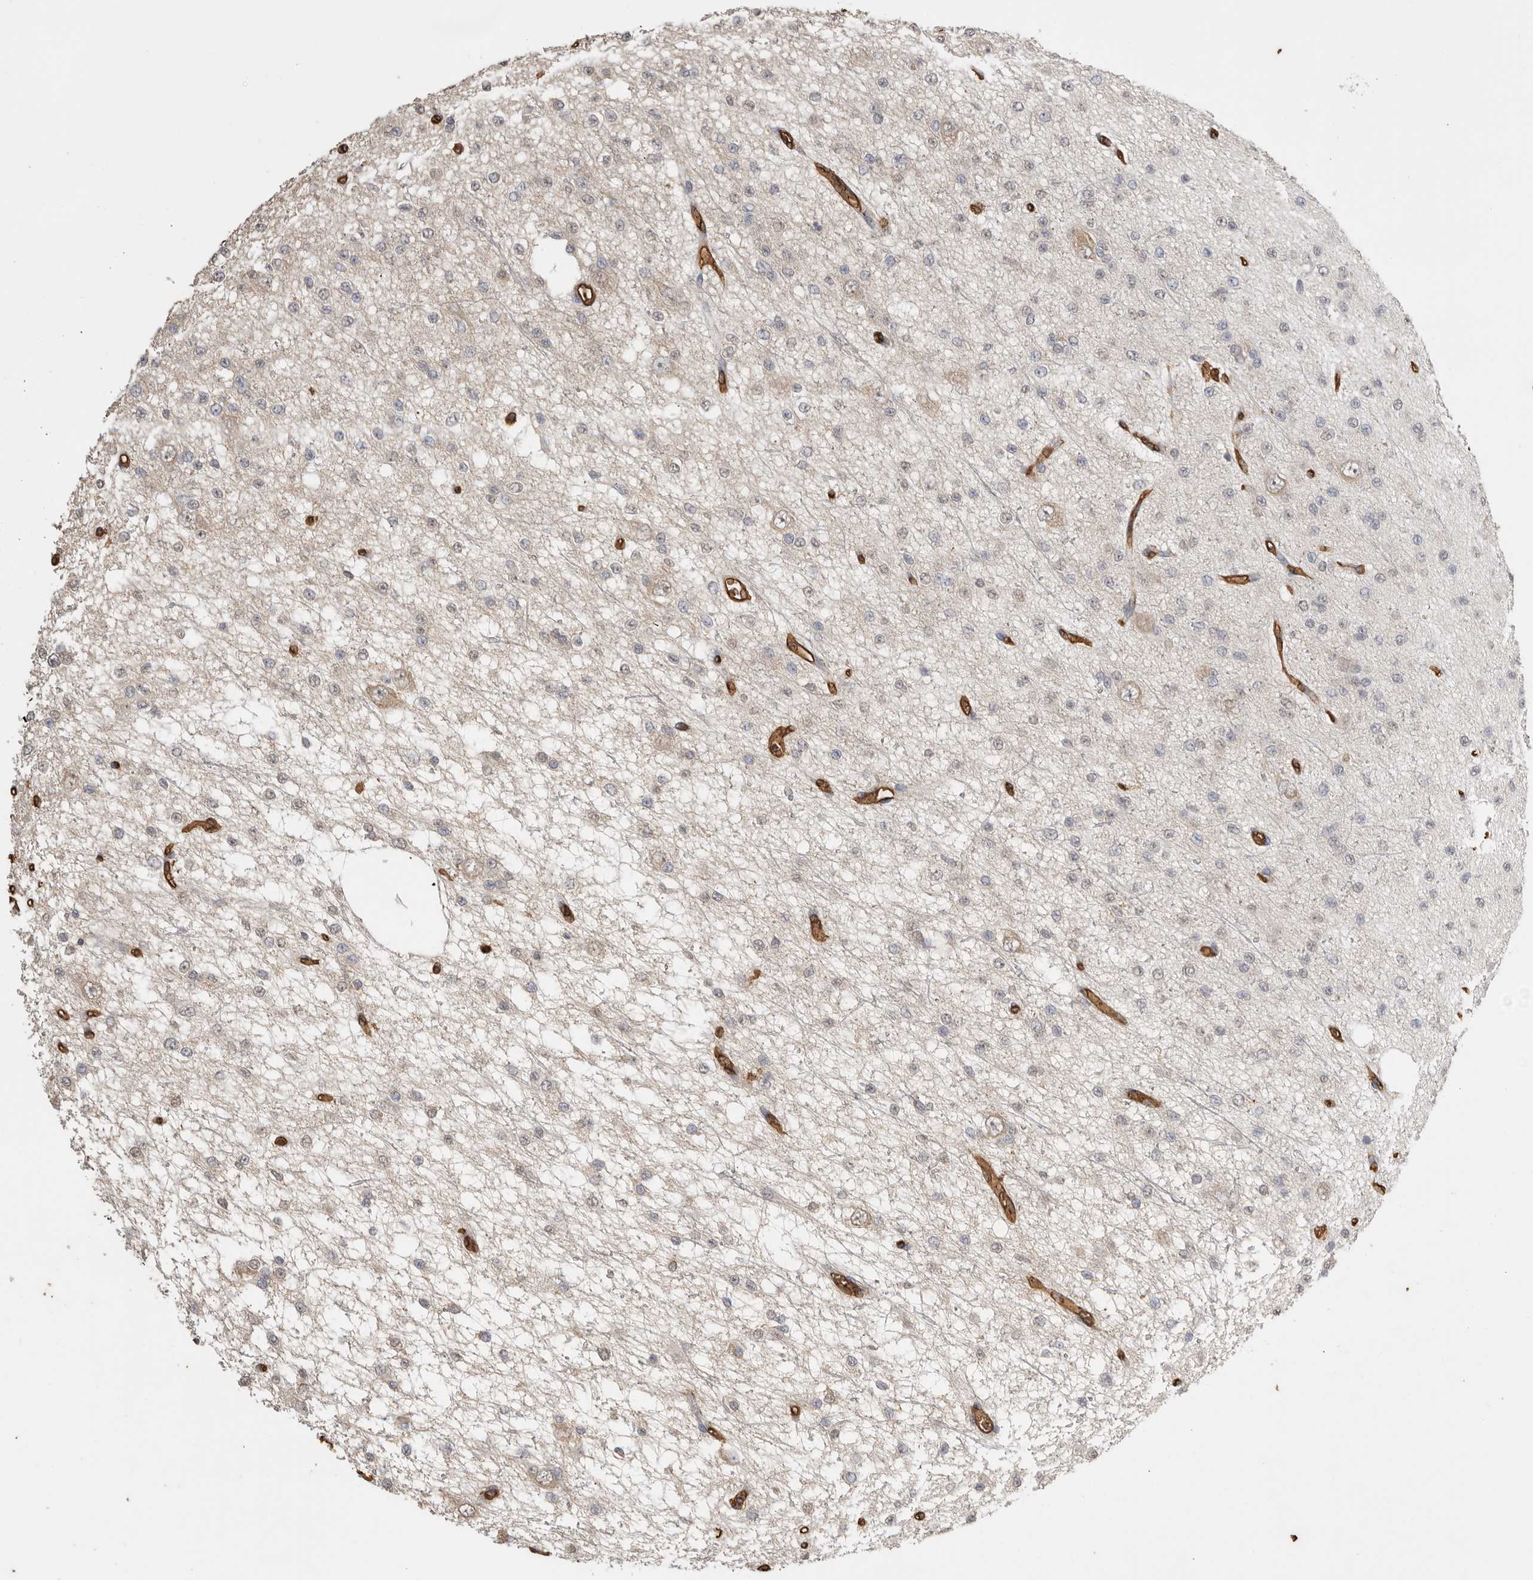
{"staining": {"intensity": "negative", "quantity": "none", "location": "none"}, "tissue": "glioma", "cell_type": "Tumor cells", "image_type": "cancer", "snomed": [{"axis": "morphology", "description": "Glioma, malignant, Low grade"}, {"axis": "topography", "description": "Brain"}], "caption": "A high-resolution micrograph shows immunohistochemistry (IHC) staining of malignant glioma (low-grade), which displays no significant staining in tumor cells.", "gene": "IL27", "patient": {"sex": "male", "age": 38}}